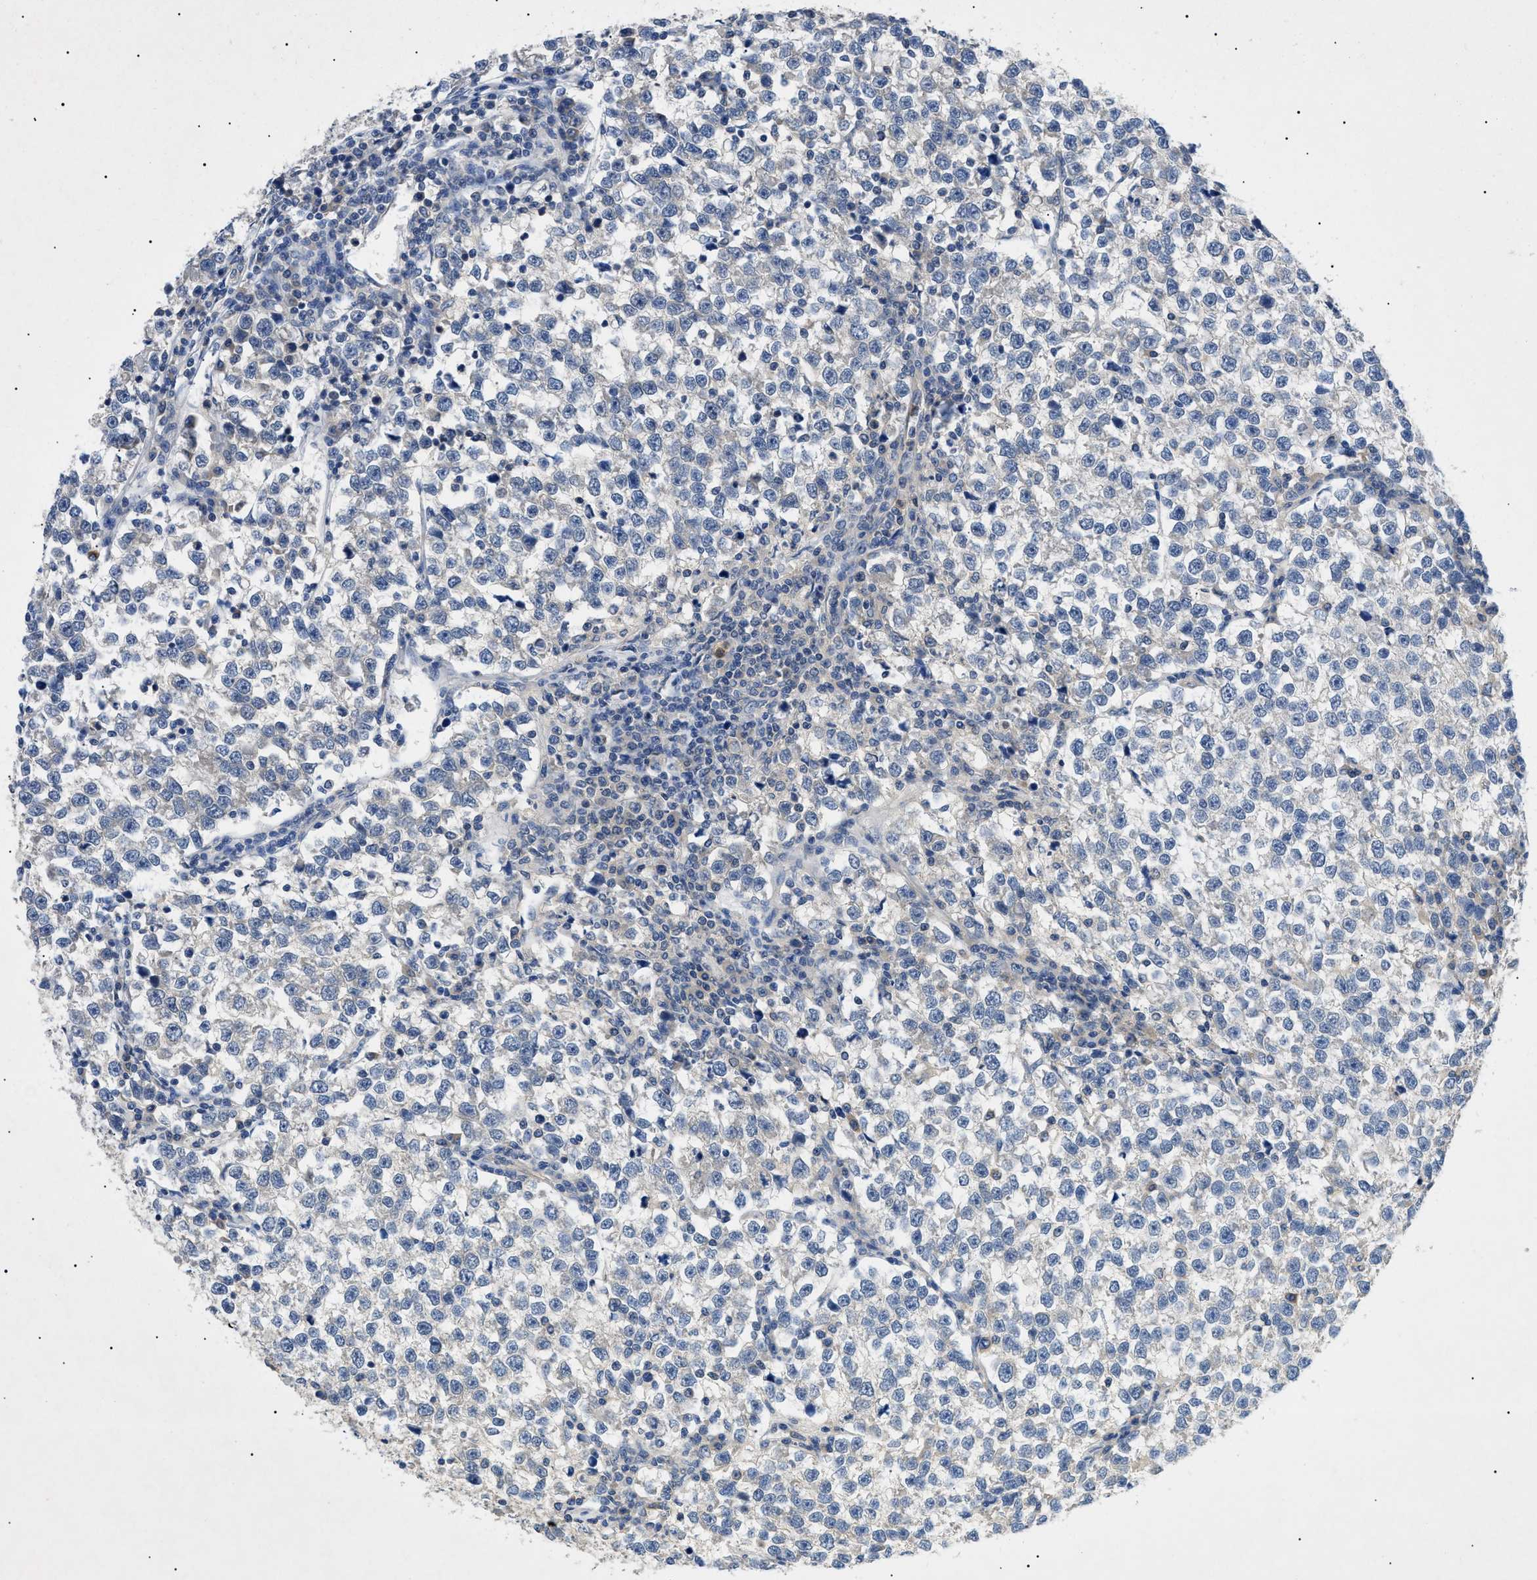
{"staining": {"intensity": "weak", "quantity": "<25%", "location": "cytoplasmic/membranous"}, "tissue": "testis cancer", "cell_type": "Tumor cells", "image_type": "cancer", "snomed": [{"axis": "morphology", "description": "Normal tissue, NOS"}, {"axis": "morphology", "description": "Seminoma, NOS"}, {"axis": "topography", "description": "Testis"}], "caption": "Tumor cells are negative for protein expression in human testis seminoma.", "gene": "RIPK1", "patient": {"sex": "male", "age": 43}}